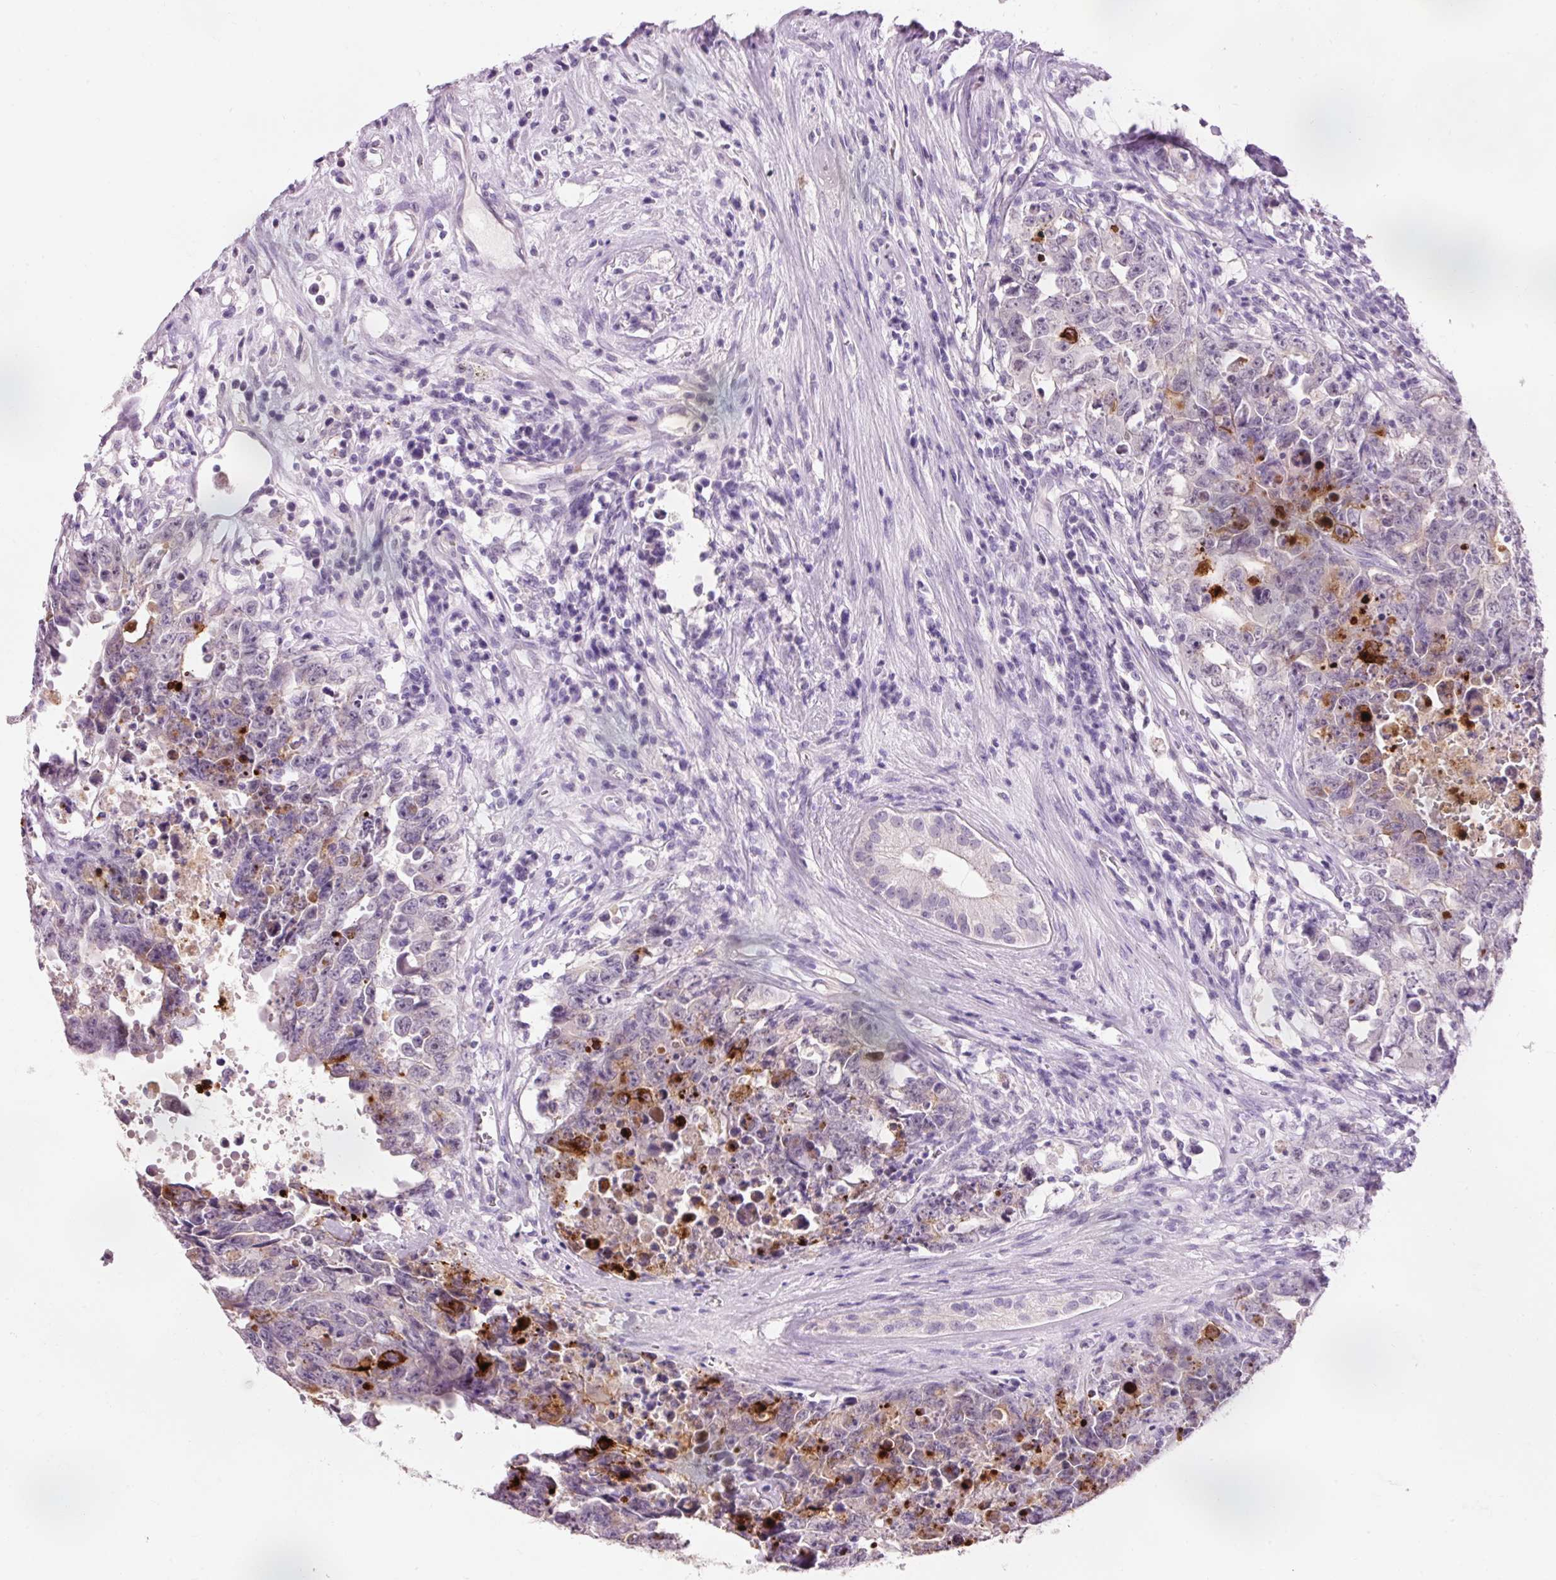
{"staining": {"intensity": "strong", "quantity": "<25%", "location": "cytoplasmic/membranous"}, "tissue": "testis cancer", "cell_type": "Tumor cells", "image_type": "cancer", "snomed": [{"axis": "morphology", "description": "Carcinoma, Embryonal, NOS"}, {"axis": "topography", "description": "Testis"}], "caption": "Strong cytoplasmic/membranous staining for a protein is appreciated in approximately <25% of tumor cells of embryonal carcinoma (testis) using IHC.", "gene": "DHRS11", "patient": {"sex": "male", "age": 24}}